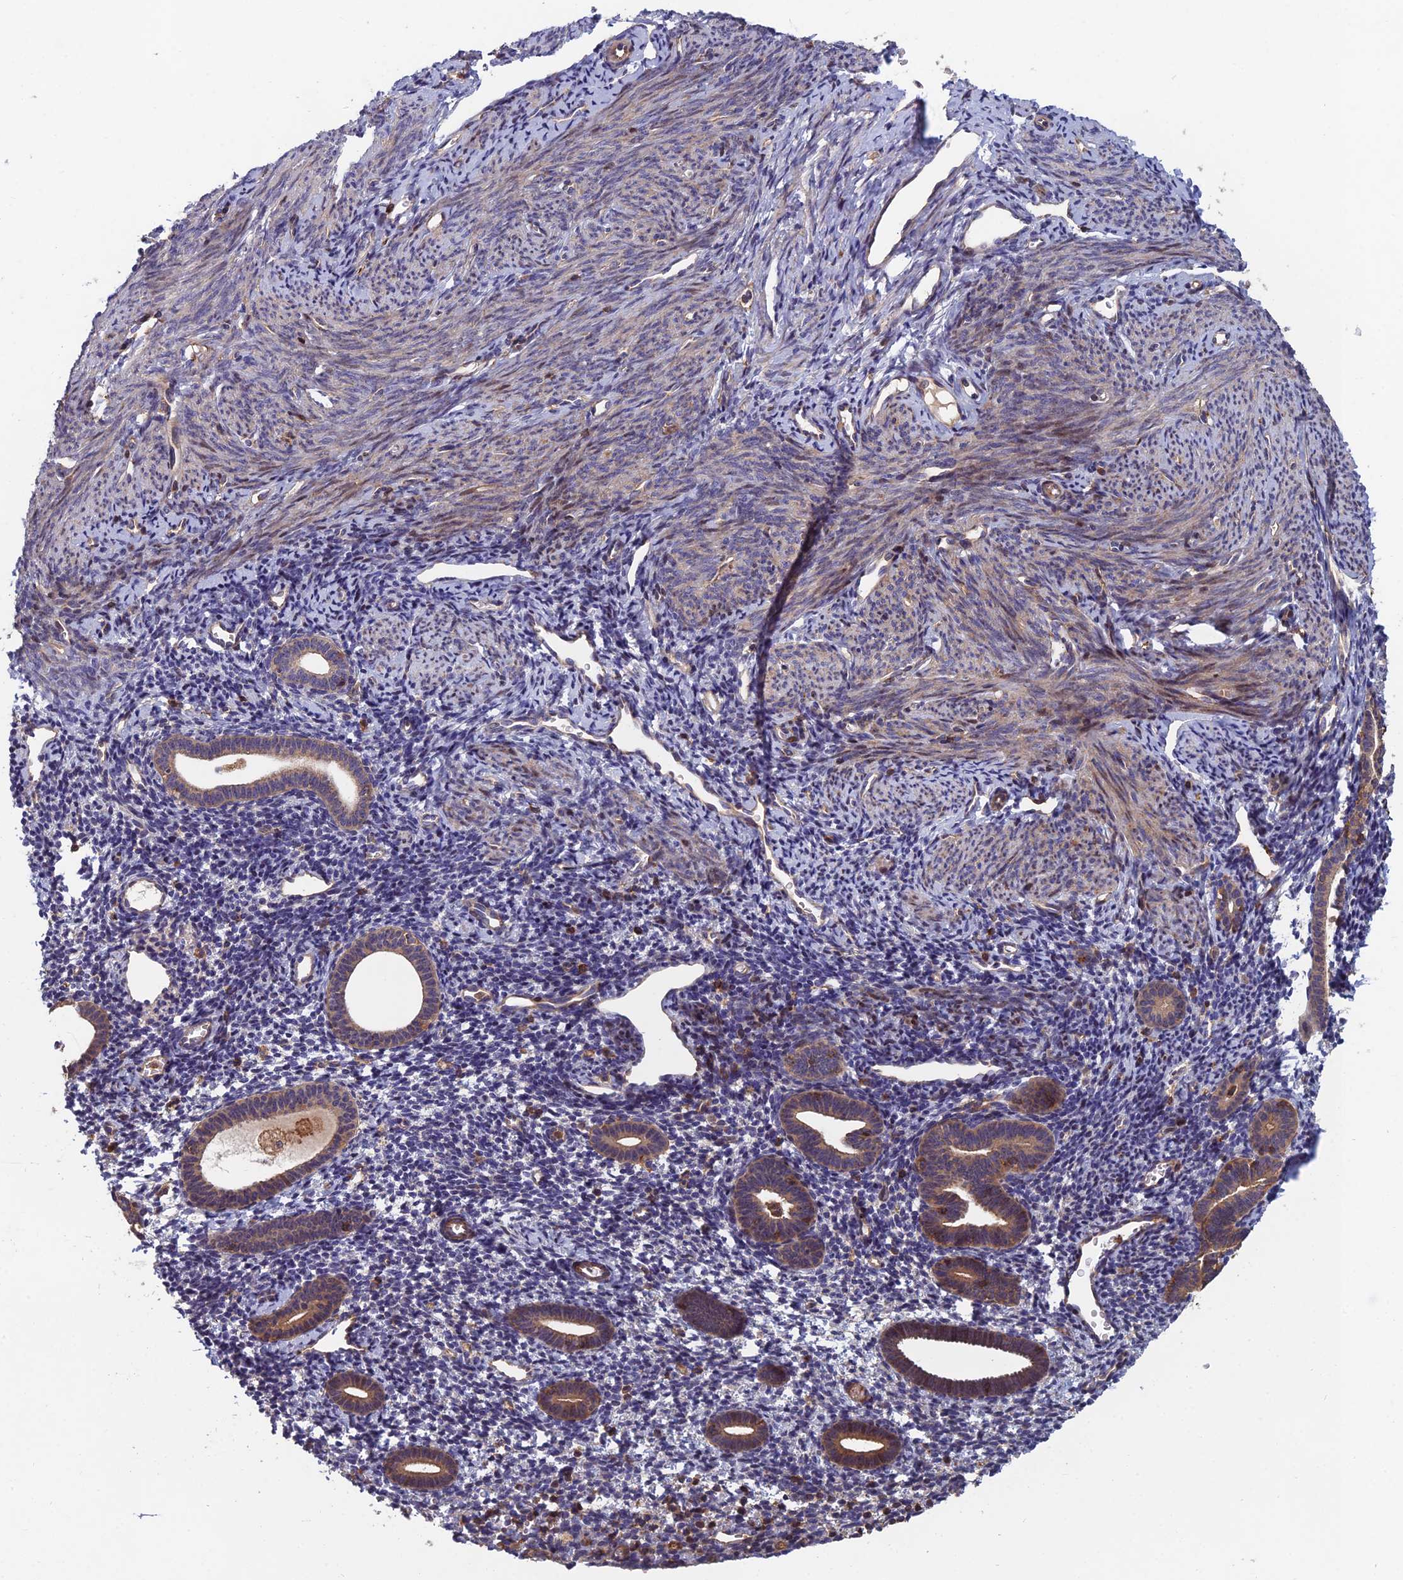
{"staining": {"intensity": "negative", "quantity": "none", "location": "none"}, "tissue": "endometrium", "cell_type": "Cells in endometrial stroma", "image_type": "normal", "snomed": [{"axis": "morphology", "description": "Normal tissue, NOS"}, {"axis": "topography", "description": "Endometrium"}], "caption": "Immunohistochemical staining of unremarkable endometrium displays no significant staining in cells in endometrial stroma.", "gene": "C15orf62", "patient": {"sex": "female", "age": 56}}